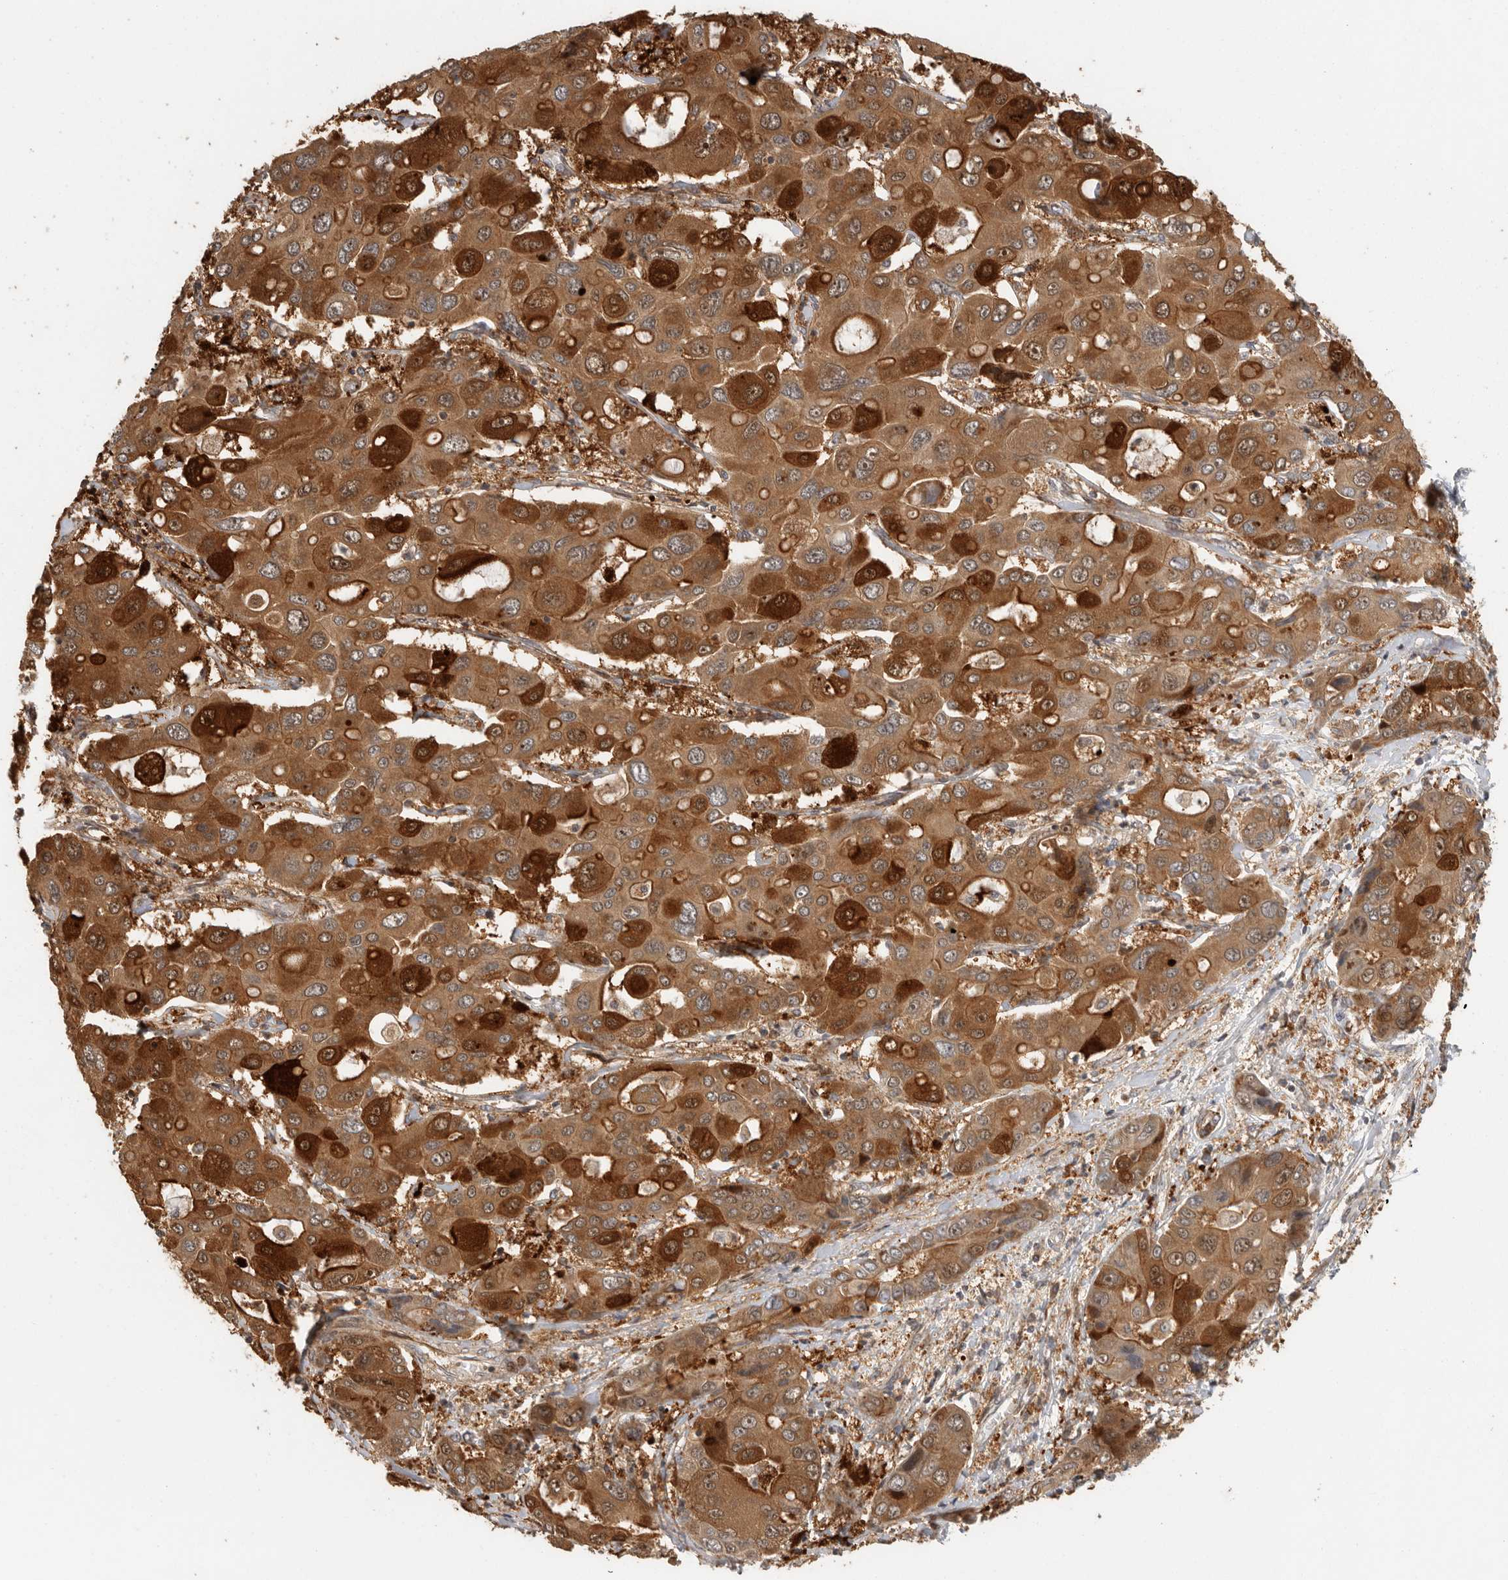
{"staining": {"intensity": "strong", "quantity": ">75%", "location": "cytoplasmic/membranous,nuclear"}, "tissue": "liver cancer", "cell_type": "Tumor cells", "image_type": "cancer", "snomed": [{"axis": "morphology", "description": "Cholangiocarcinoma"}, {"axis": "topography", "description": "Liver"}], "caption": "Immunohistochemical staining of liver cancer demonstrates high levels of strong cytoplasmic/membranous and nuclear protein positivity in approximately >75% of tumor cells.", "gene": "SWT1", "patient": {"sex": "male", "age": 67}}